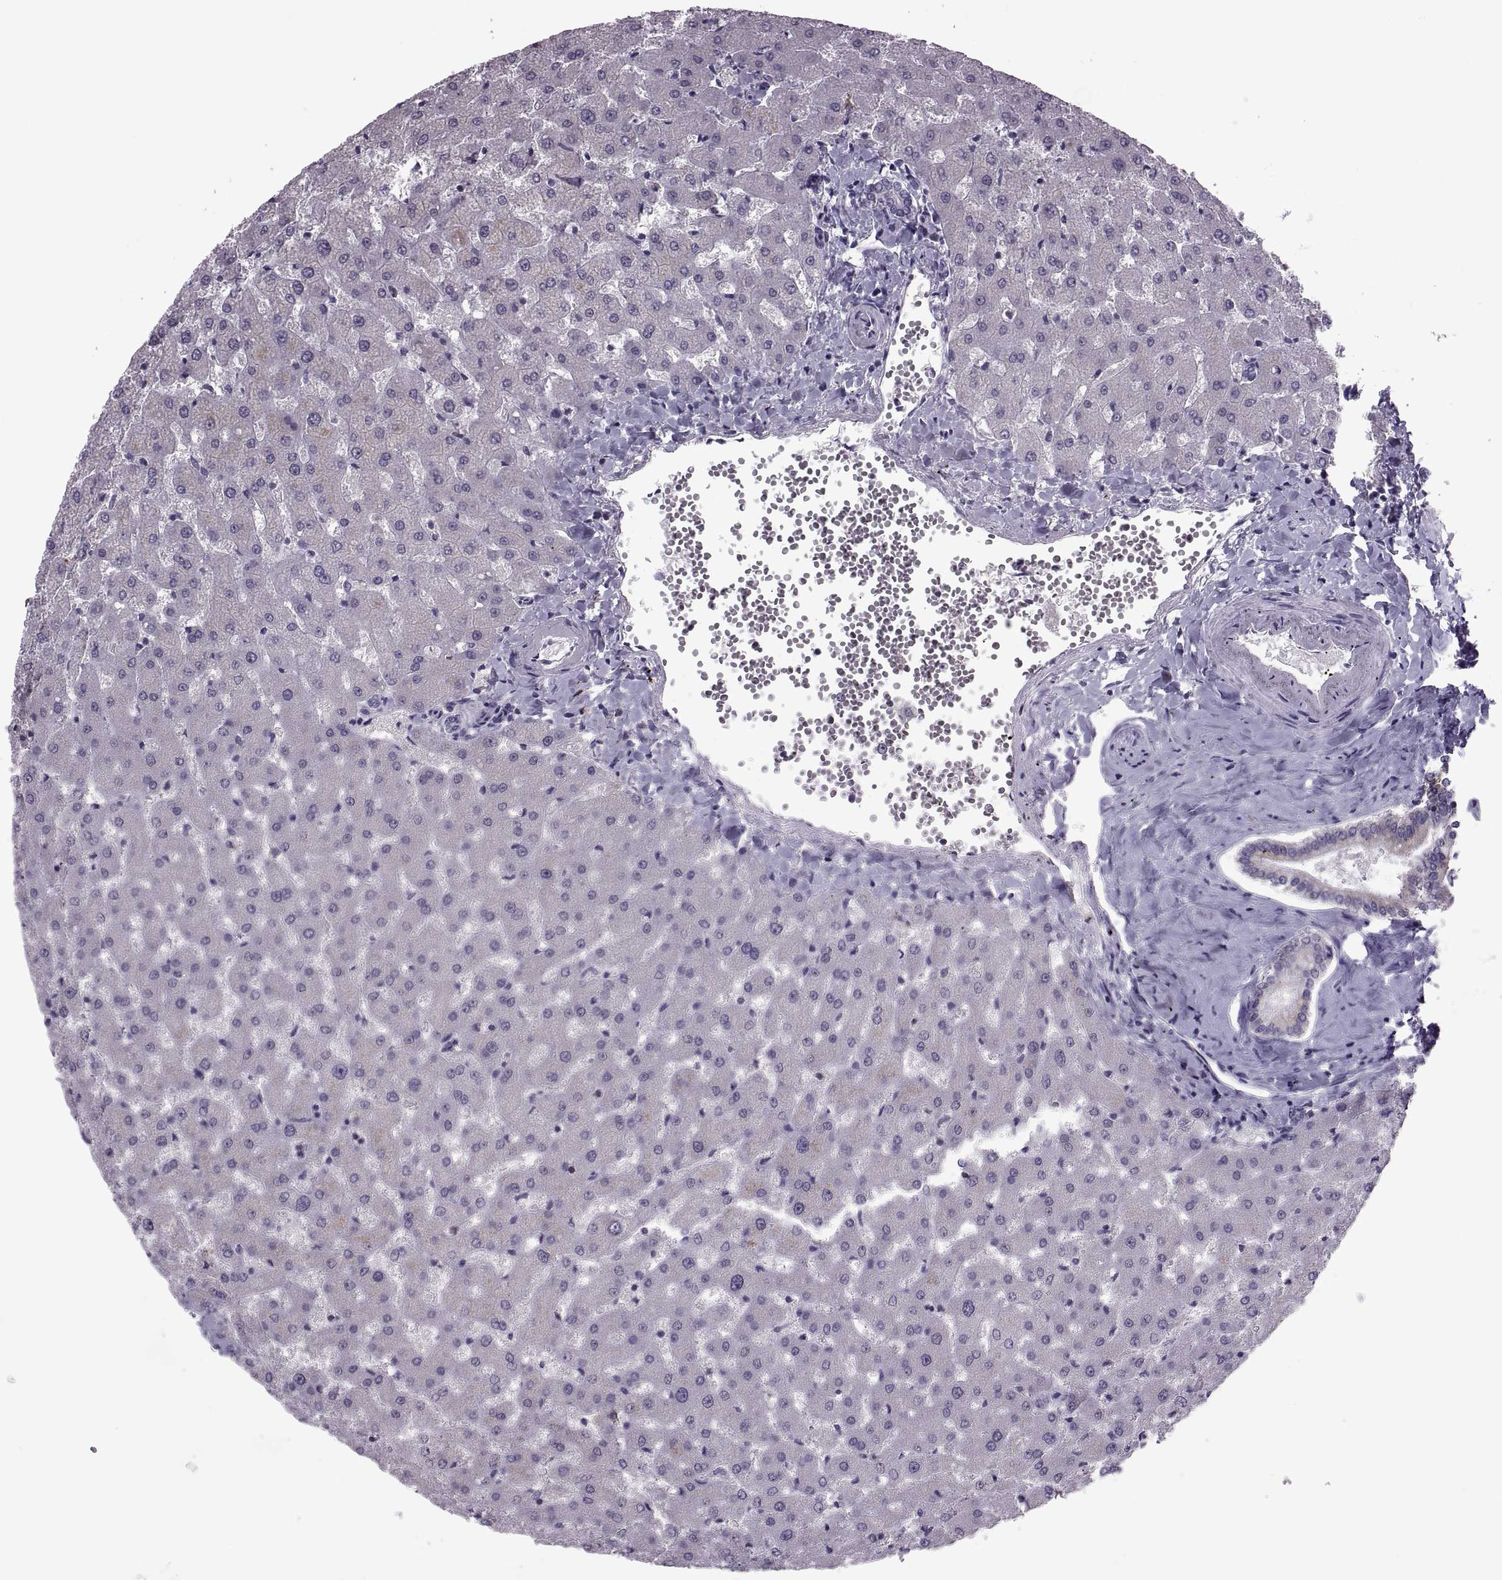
{"staining": {"intensity": "negative", "quantity": "none", "location": "none"}, "tissue": "liver", "cell_type": "Cholangiocytes", "image_type": "normal", "snomed": [{"axis": "morphology", "description": "Normal tissue, NOS"}, {"axis": "topography", "description": "Liver"}], "caption": "This is an immunohistochemistry (IHC) image of normal liver. There is no expression in cholangiocytes.", "gene": "PABPC1", "patient": {"sex": "female", "age": 50}}